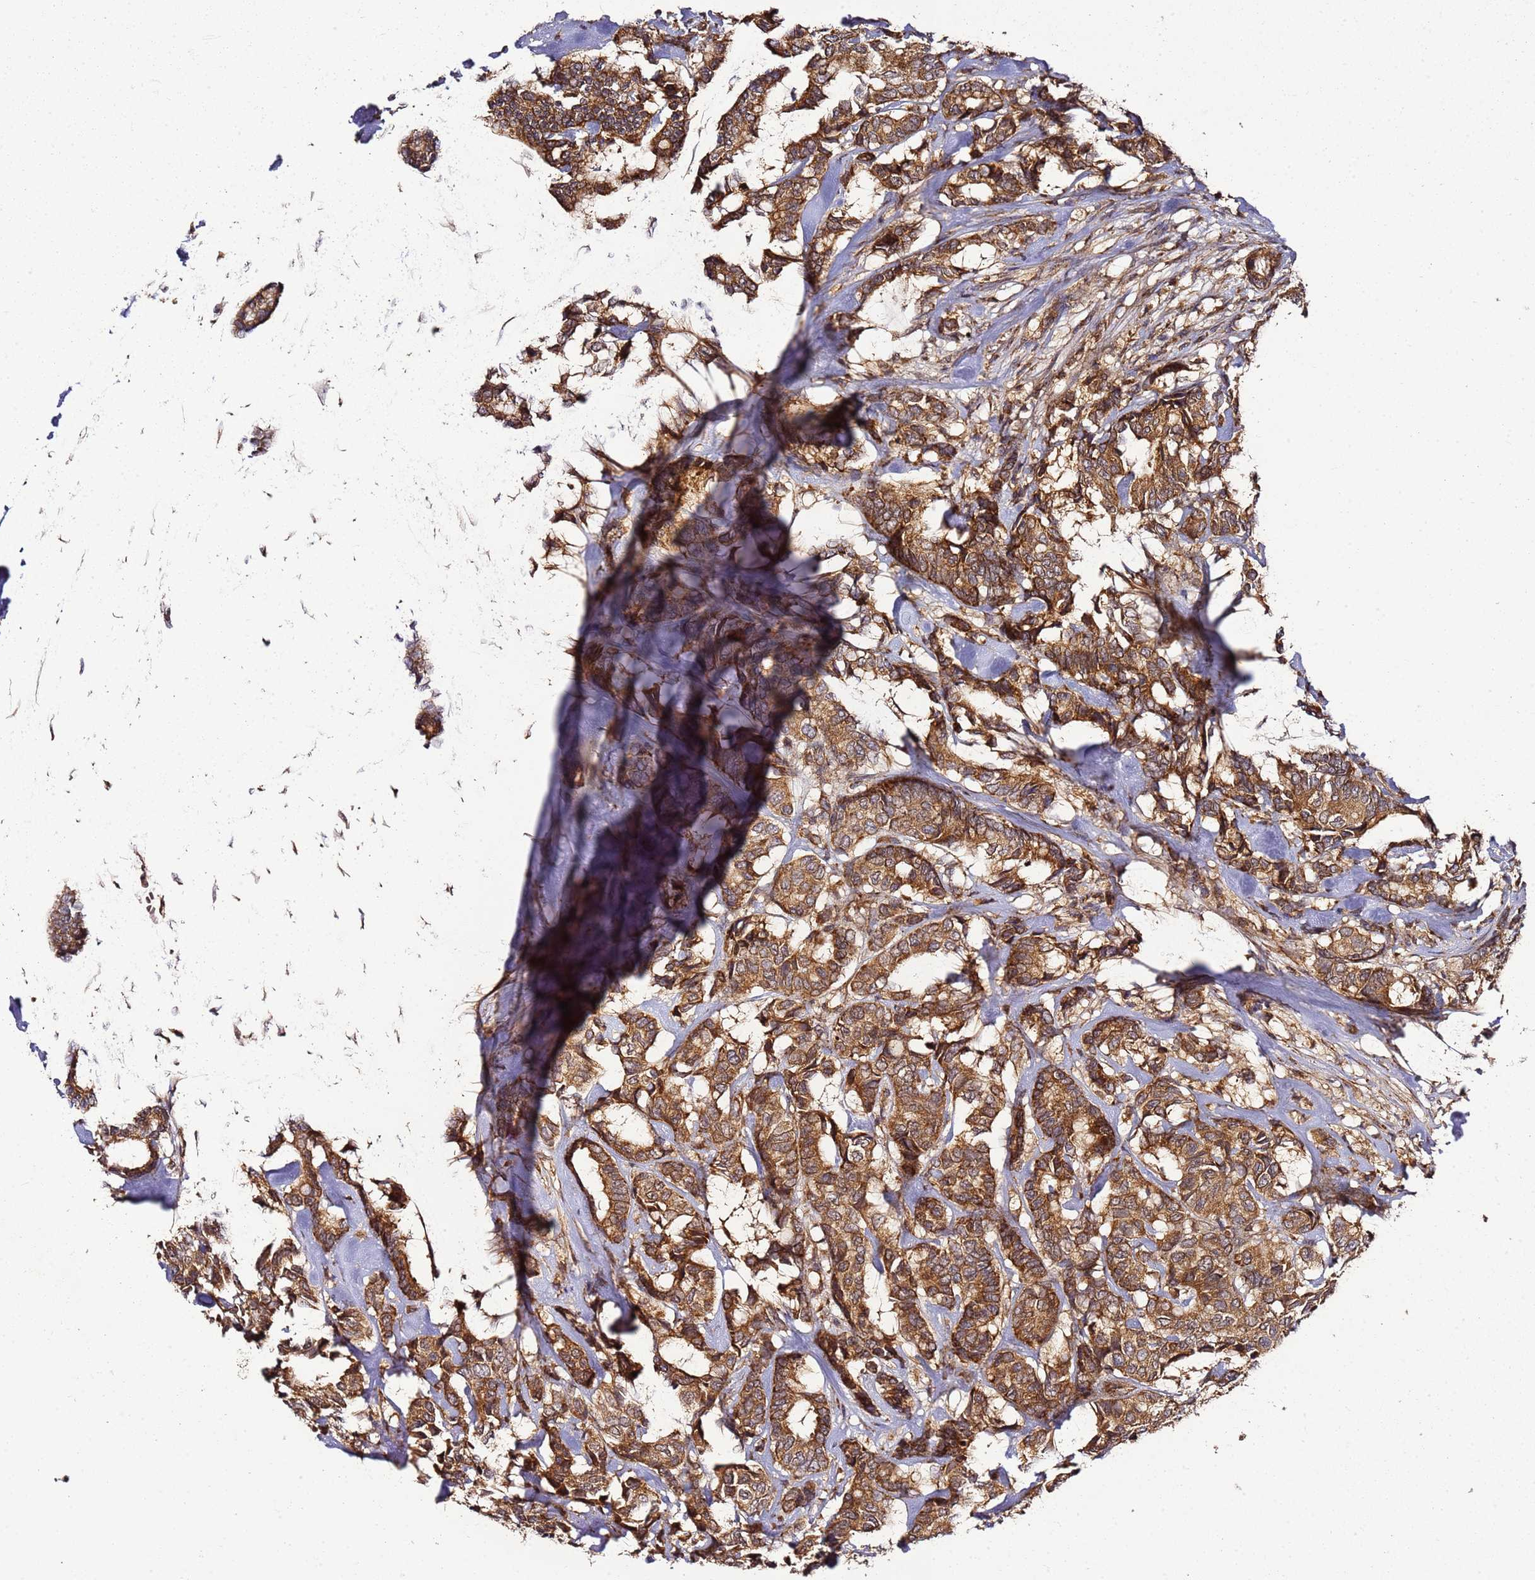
{"staining": {"intensity": "strong", "quantity": ">75%", "location": "cytoplasmic/membranous"}, "tissue": "breast cancer", "cell_type": "Tumor cells", "image_type": "cancer", "snomed": [{"axis": "morphology", "description": "Duct carcinoma"}, {"axis": "topography", "description": "Breast"}], "caption": "Breast cancer stained with a protein marker demonstrates strong staining in tumor cells.", "gene": "TM2D2", "patient": {"sex": "female", "age": 87}}